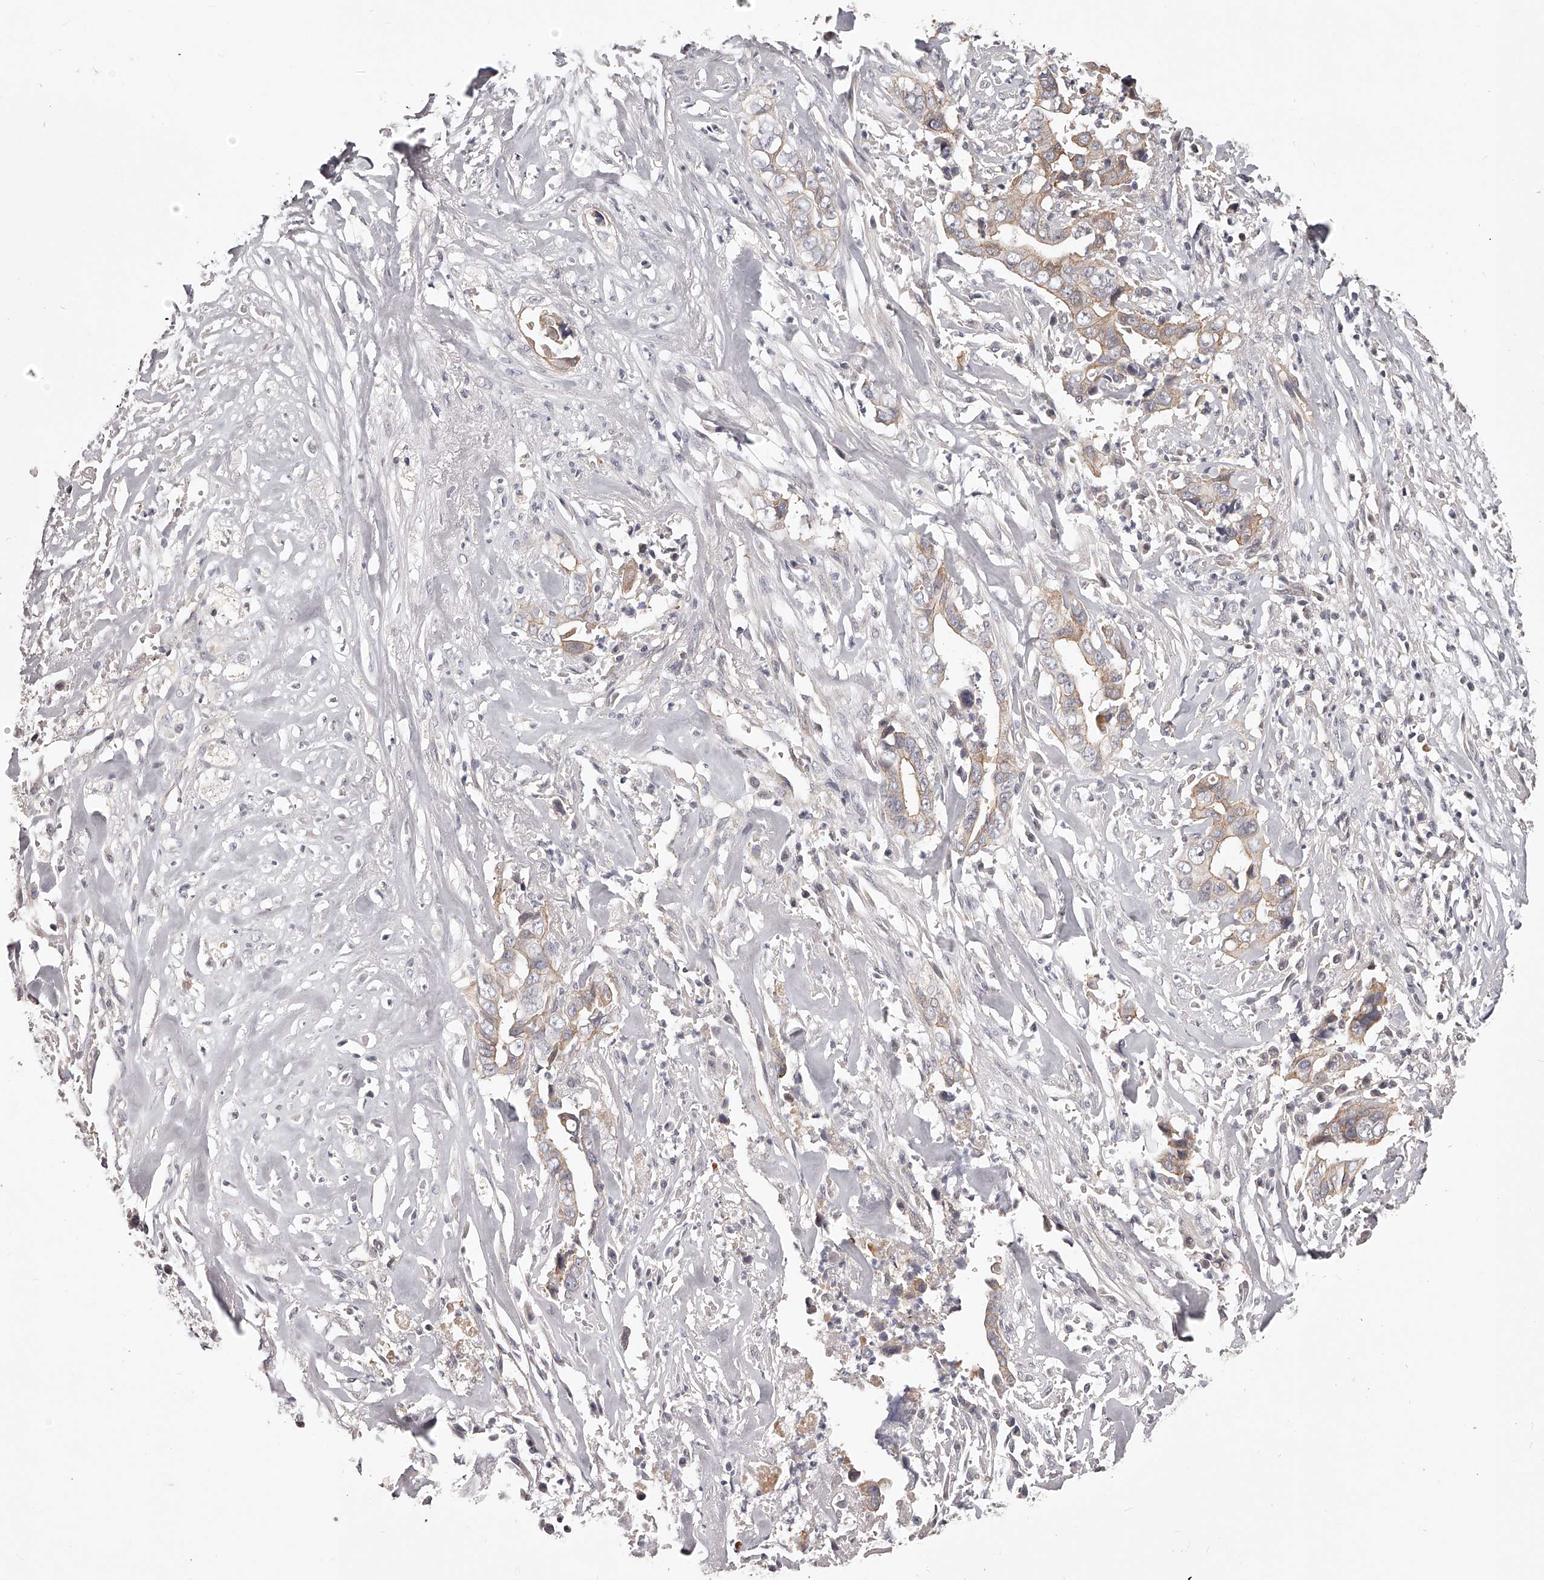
{"staining": {"intensity": "weak", "quantity": "25%-75%", "location": "cytoplasmic/membranous"}, "tissue": "liver cancer", "cell_type": "Tumor cells", "image_type": "cancer", "snomed": [{"axis": "morphology", "description": "Cholangiocarcinoma"}, {"axis": "topography", "description": "Liver"}], "caption": "Liver cancer (cholangiocarcinoma) stained for a protein (brown) demonstrates weak cytoplasmic/membranous positive positivity in approximately 25%-75% of tumor cells.", "gene": "ZNF582", "patient": {"sex": "female", "age": 79}}